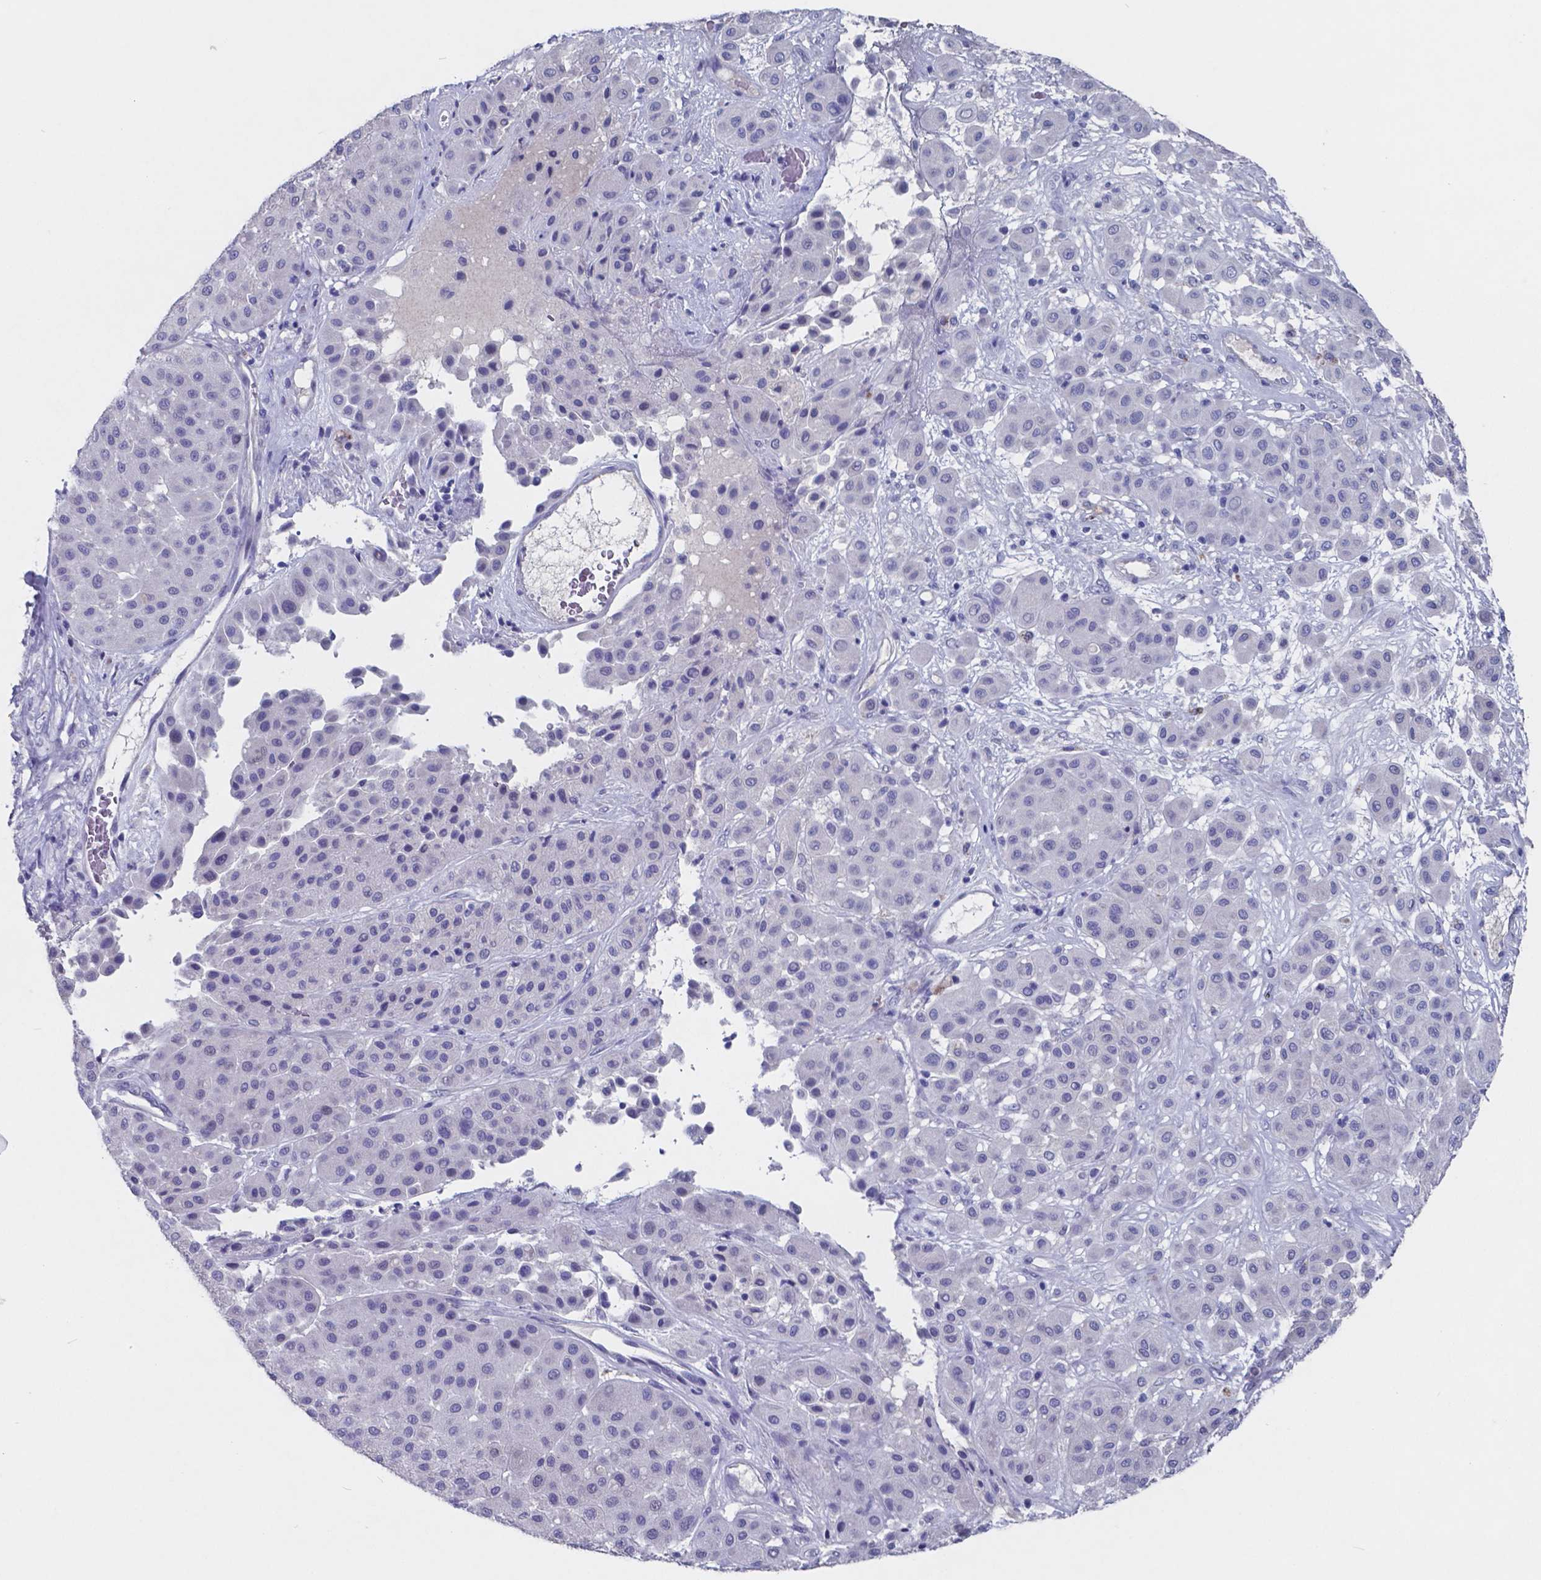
{"staining": {"intensity": "negative", "quantity": "none", "location": "none"}, "tissue": "melanoma", "cell_type": "Tumor cells", "image_type": "cancer", "snomed": [{"axis": "morphology", "description": "Malignant melanoma, Metastatic site"}, {"axis": "topography", "description": "Smooth muscle"}], "caption": "Malignant melanoma (metastatic site) stained for a protein using immunohistochemistry (IHC) displays no staining tumor cells.", "gene": "TTR", "patient": {"sex": "male", "age": 41}}